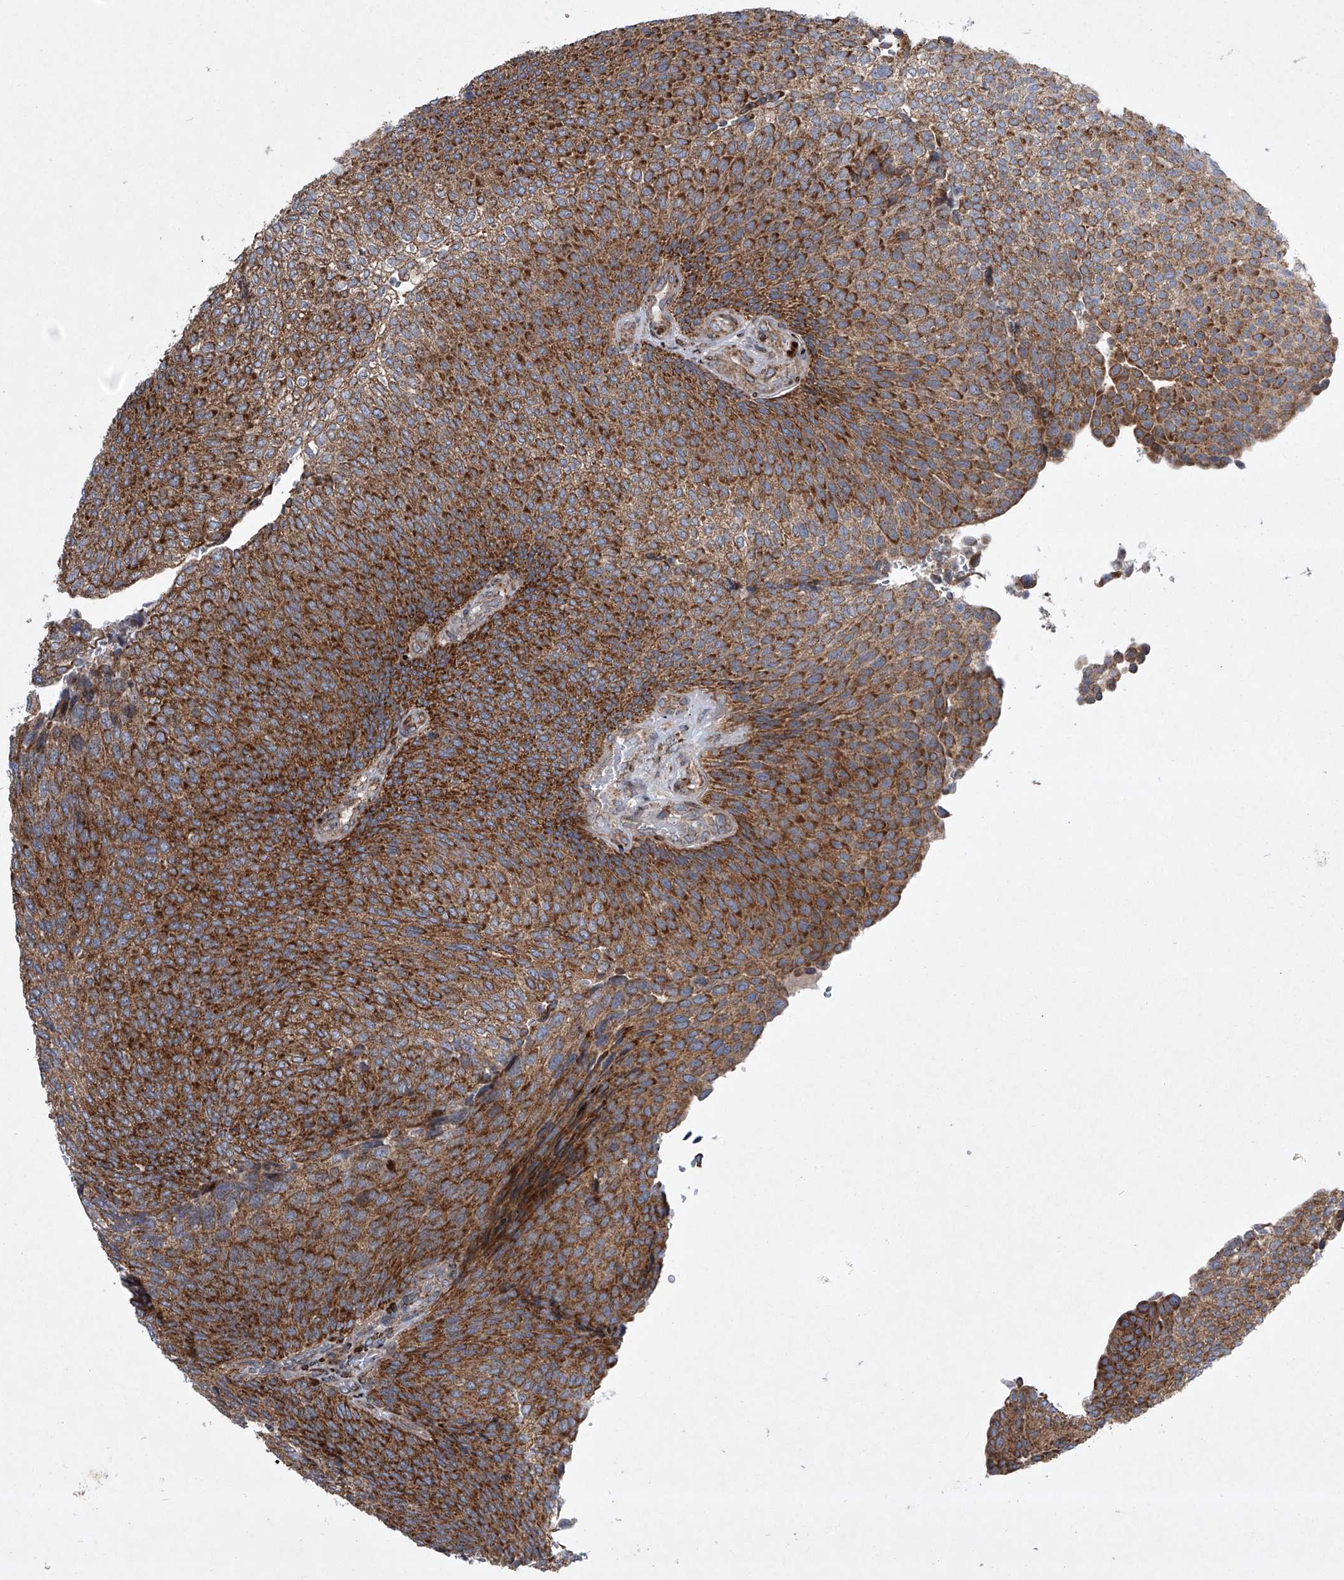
{"staining": {"intensity": "strong", "quantity": ">75%", "location": "cytoplasmic/membranous"}, "tissue": "urothelial cancer", "cell_type": "Tumor cells", "image_type": "cancer", "snomed": [{"axis": "morphology", "description": "Urothelial carcinoma, Low grade"}, {"axis": "topography", "description": "Urinary bladder"}], "caption": "Human urothelial cancer stained with a protein marker demonstrates strong staining in tumor cells.", "gene": "STRADA", "patient": {"sex": "female", "age": 79}}